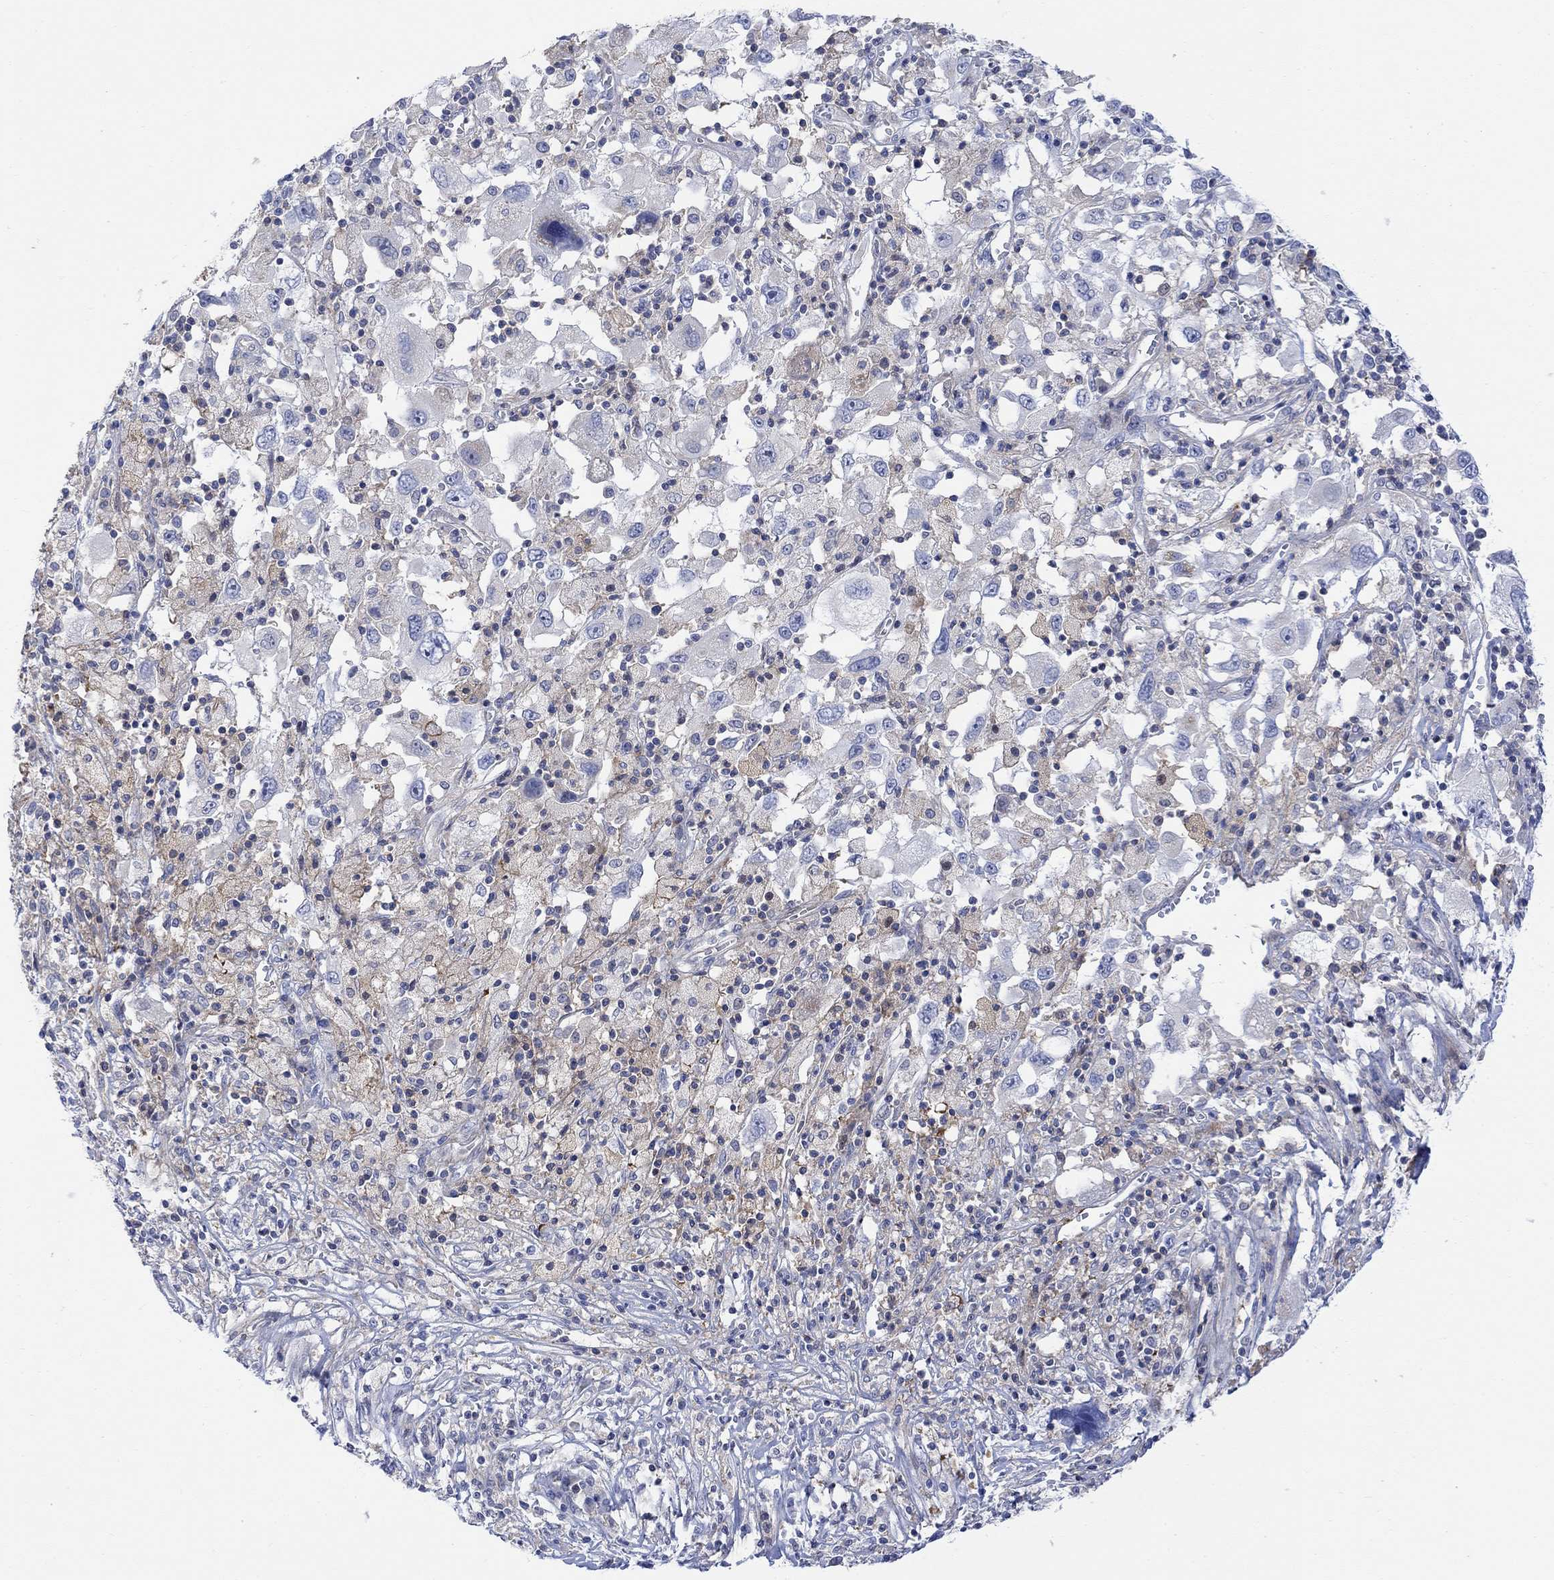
{"staining": {"intensity": "negative", "quantity": "none", "location": "none"}, "tissue": "melanoma", "cell_type": "Tumor cells", "image_type": "cancer", "snomed": [{"axis": "morphology", "description": "Malignant melanoma, Metastatic site"}, {"axis": "topography", "description": "Soft tissue"}], "caption": "There is no significant staining in tumor cells of melanoma.", "gene": "ARSK", "patient": {"sex": "male", "age": 50}}